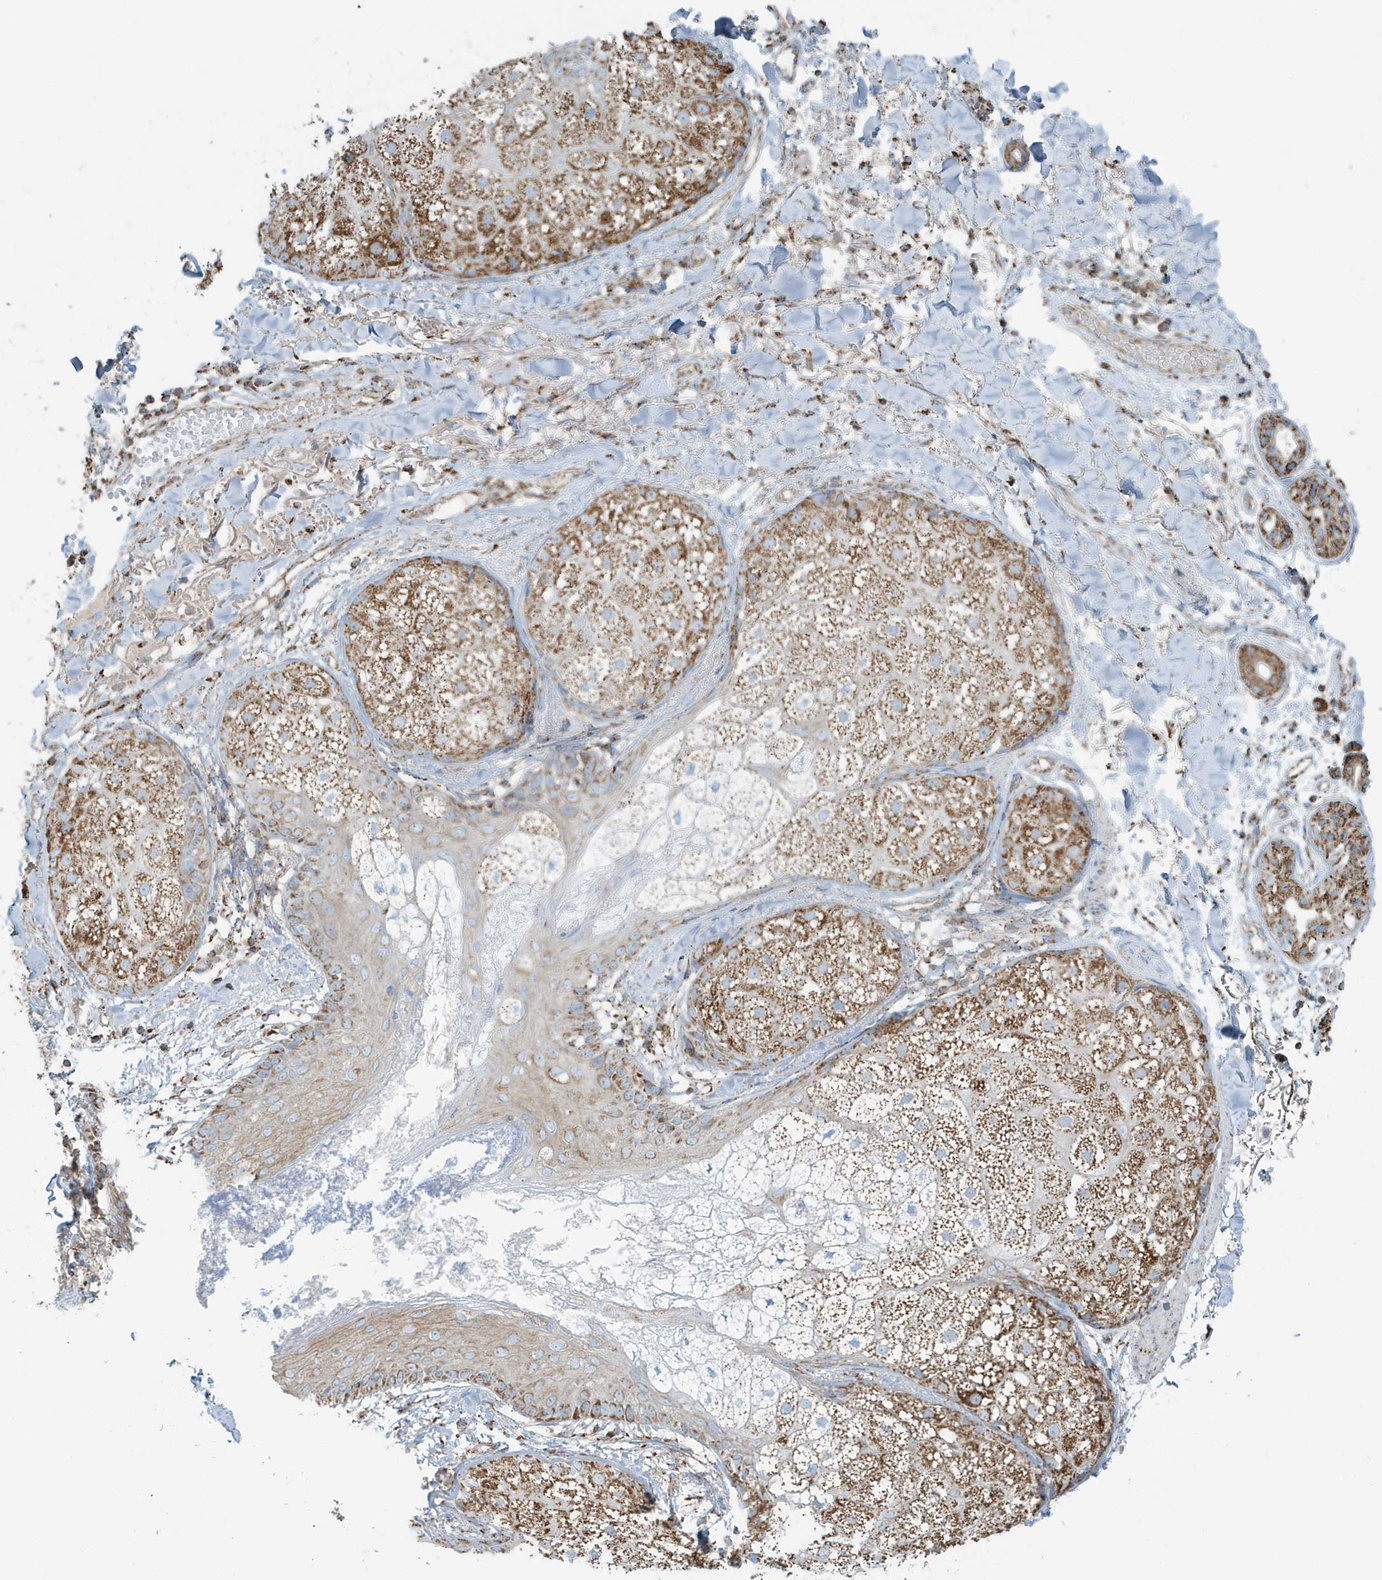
{"staining": {"intensity": "moderate", "quantity": ">75%", "location": "cytoplasmic/membranous"}, "tissue": "skin cancer", "cell_type": "Tumor cells", "image_type": "cancer", "snomed": [{"axis": "morphology", "description": "Basal cell carcinoma"}, {"axis": "topography", "description": "Skin"}], "caption": "Tumor cells exhibit medium levels of moderate cytoplasmic/membranous staining in about >75% of cells in skin basal cell carcinoma. The protein of interest is shown in brown color, while the nuclei are stained blue.", "gene": "RAB11FIP3", "patient": {"sex": "male", "age": 85}}